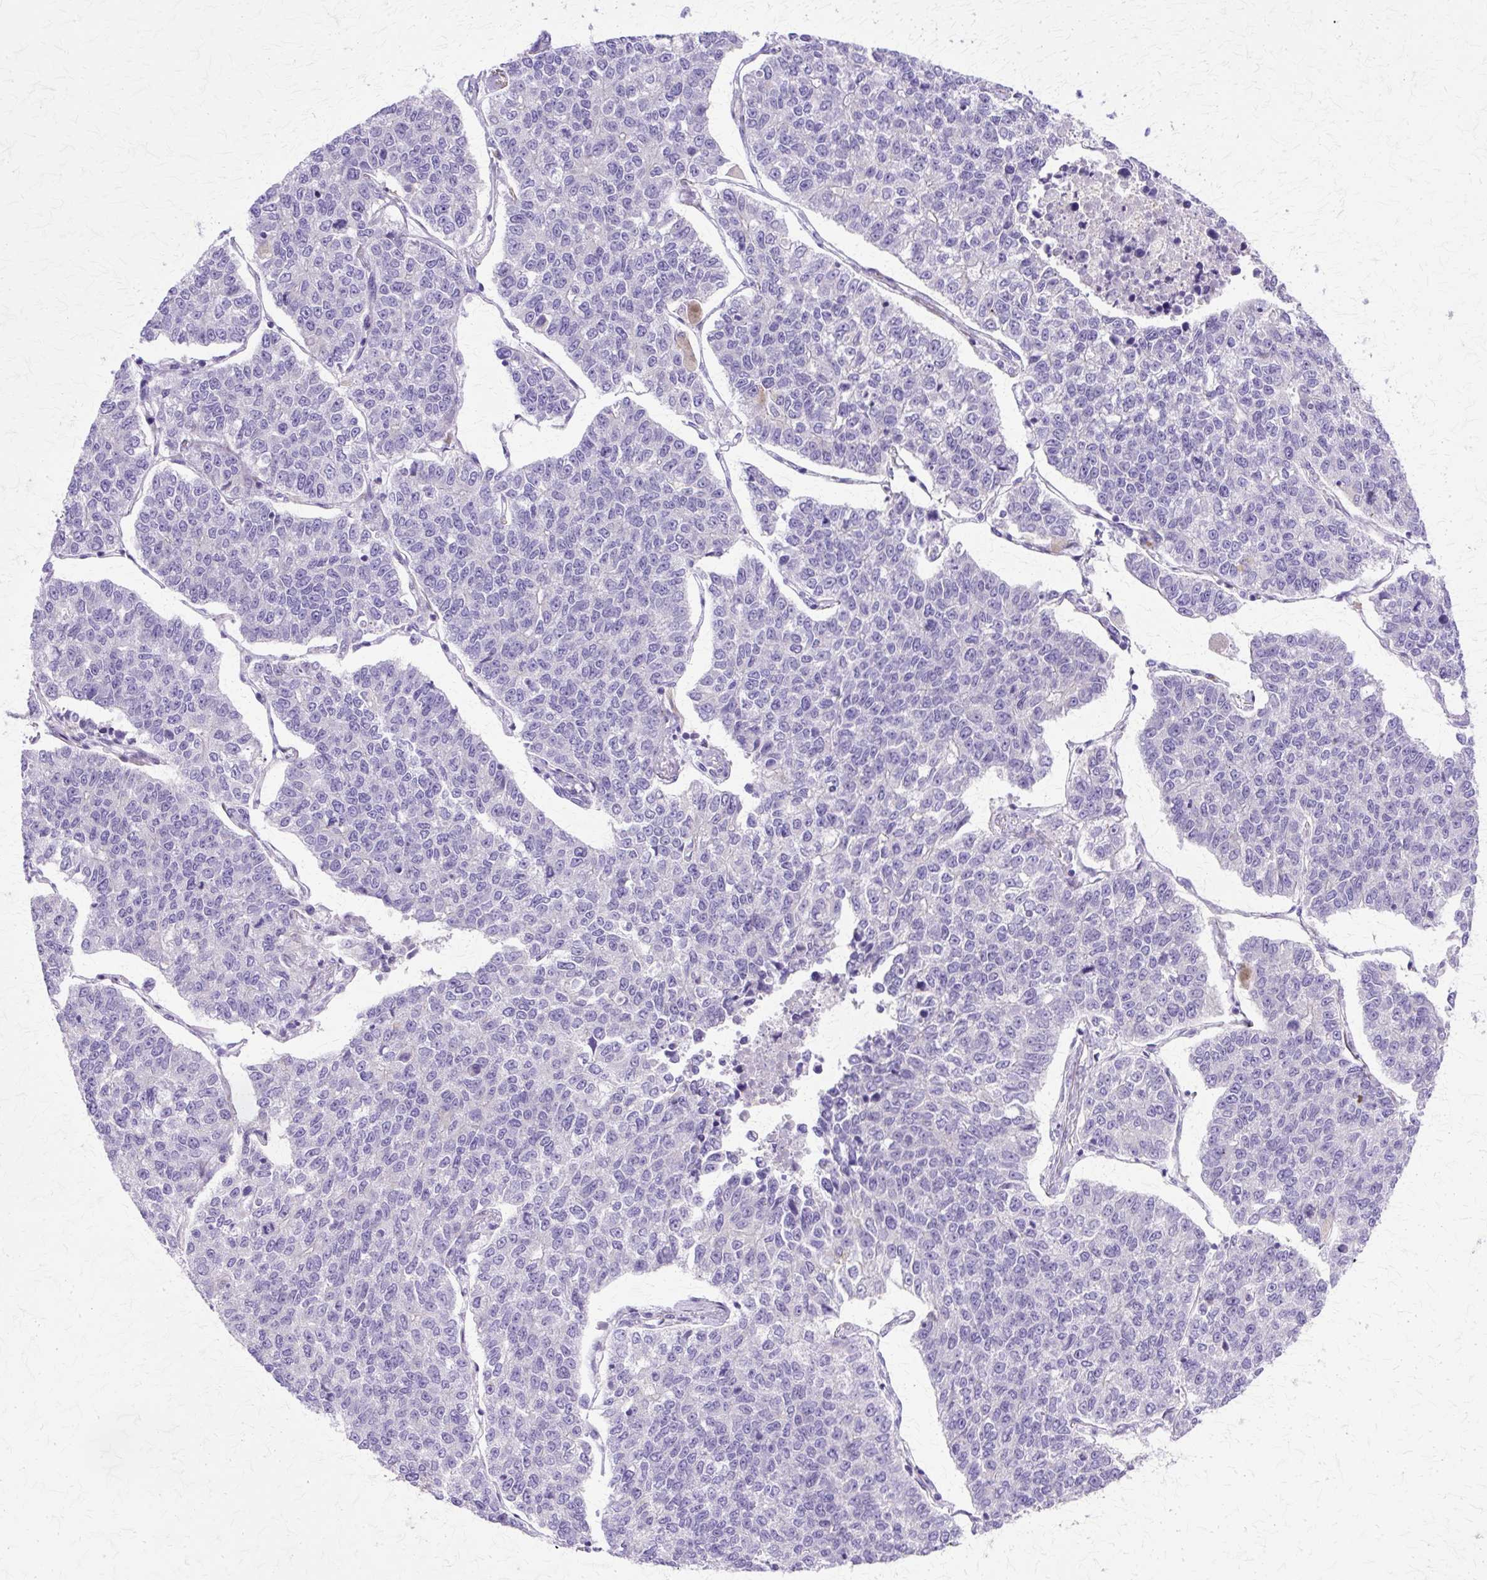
{"staining": {"intensity": "negative", "quantity": "none", "location": "none"}, "tissue": "lung cancer", "cell_type": "Tumor cells", "image_type": "cancer", "snomed": [{"axis": "morphology", "description": "Adenocarcinoma, NOS"}, {"axis": "topography", "description": "Lung"}], "caption": "Tumor cells are negative for brown protein staining in lung cancer (adenocarcinoma). The staining was performed using DAB to visualize the protein expression in brown, while the nuclei were stained in blue with hematoxylin (Magnification: 20x).", "gene": "TBC1D3G", "patient": {"sex": "male", "age": 49}}